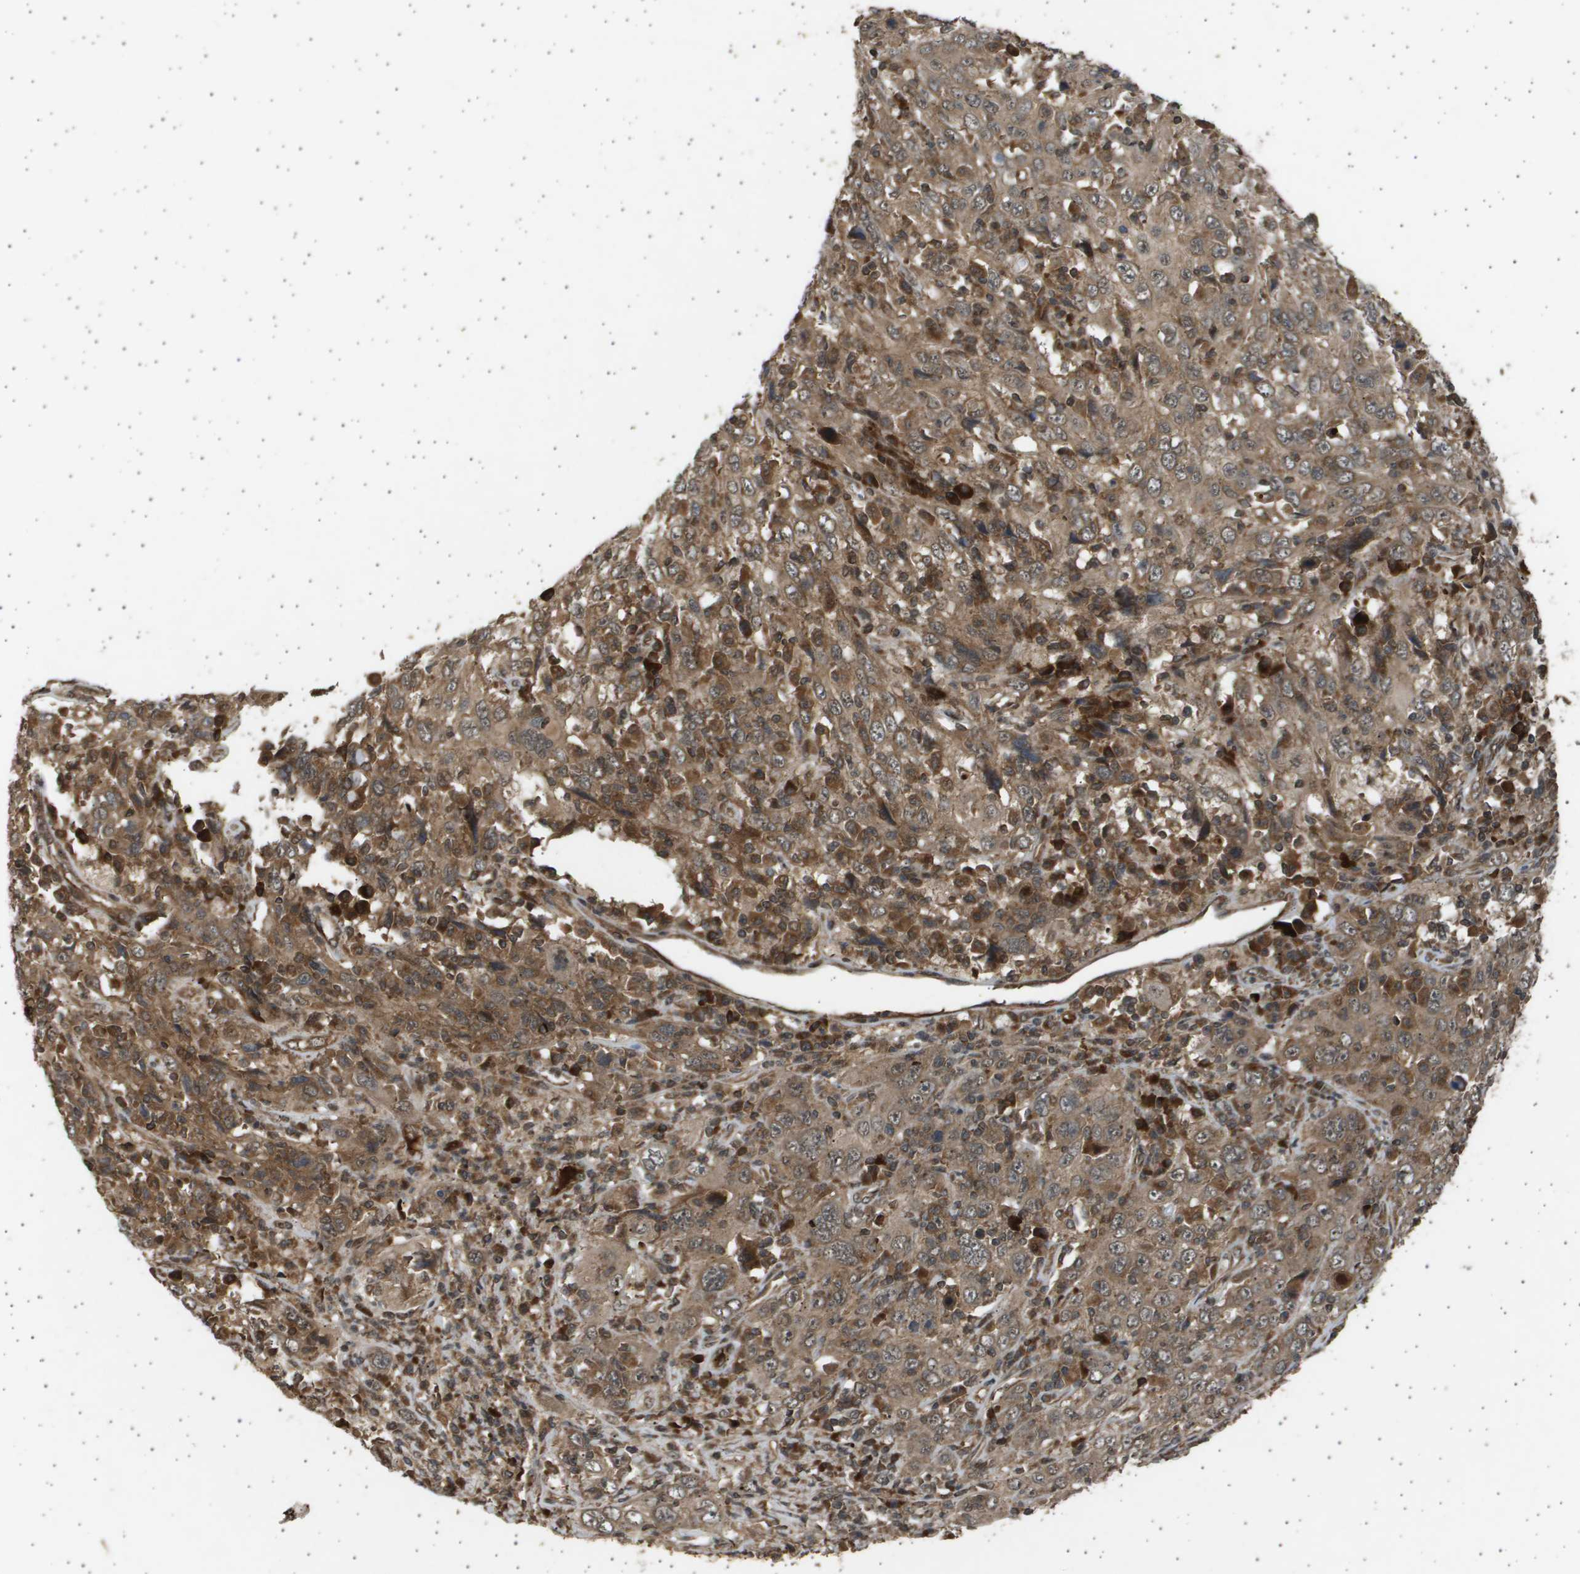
{"staining": {"intensity": "moderate", "quantity": ">75%", "location": "cytoplasmic/membranous,nuclear"}, "tissue": "cervical cancer", "cell_type": "Tumor cells", "image_type": "cancer", "snomed": [{"axis": "morphology", "description": "Squamous cell carcinoma, NOS"}, {"axis": "topography", "description": "Cervix"}], "caption": "Moderate cytoplasmic/membranous and nuclear protein expression is present in about >75% of tumor cells in cervical squamous cell carcinoma. (brown staining indicates protein expression, while blue staining denotes nuclei).", "gene": "TNRC6A", "patient": {"sex": "female", "age": 46}}